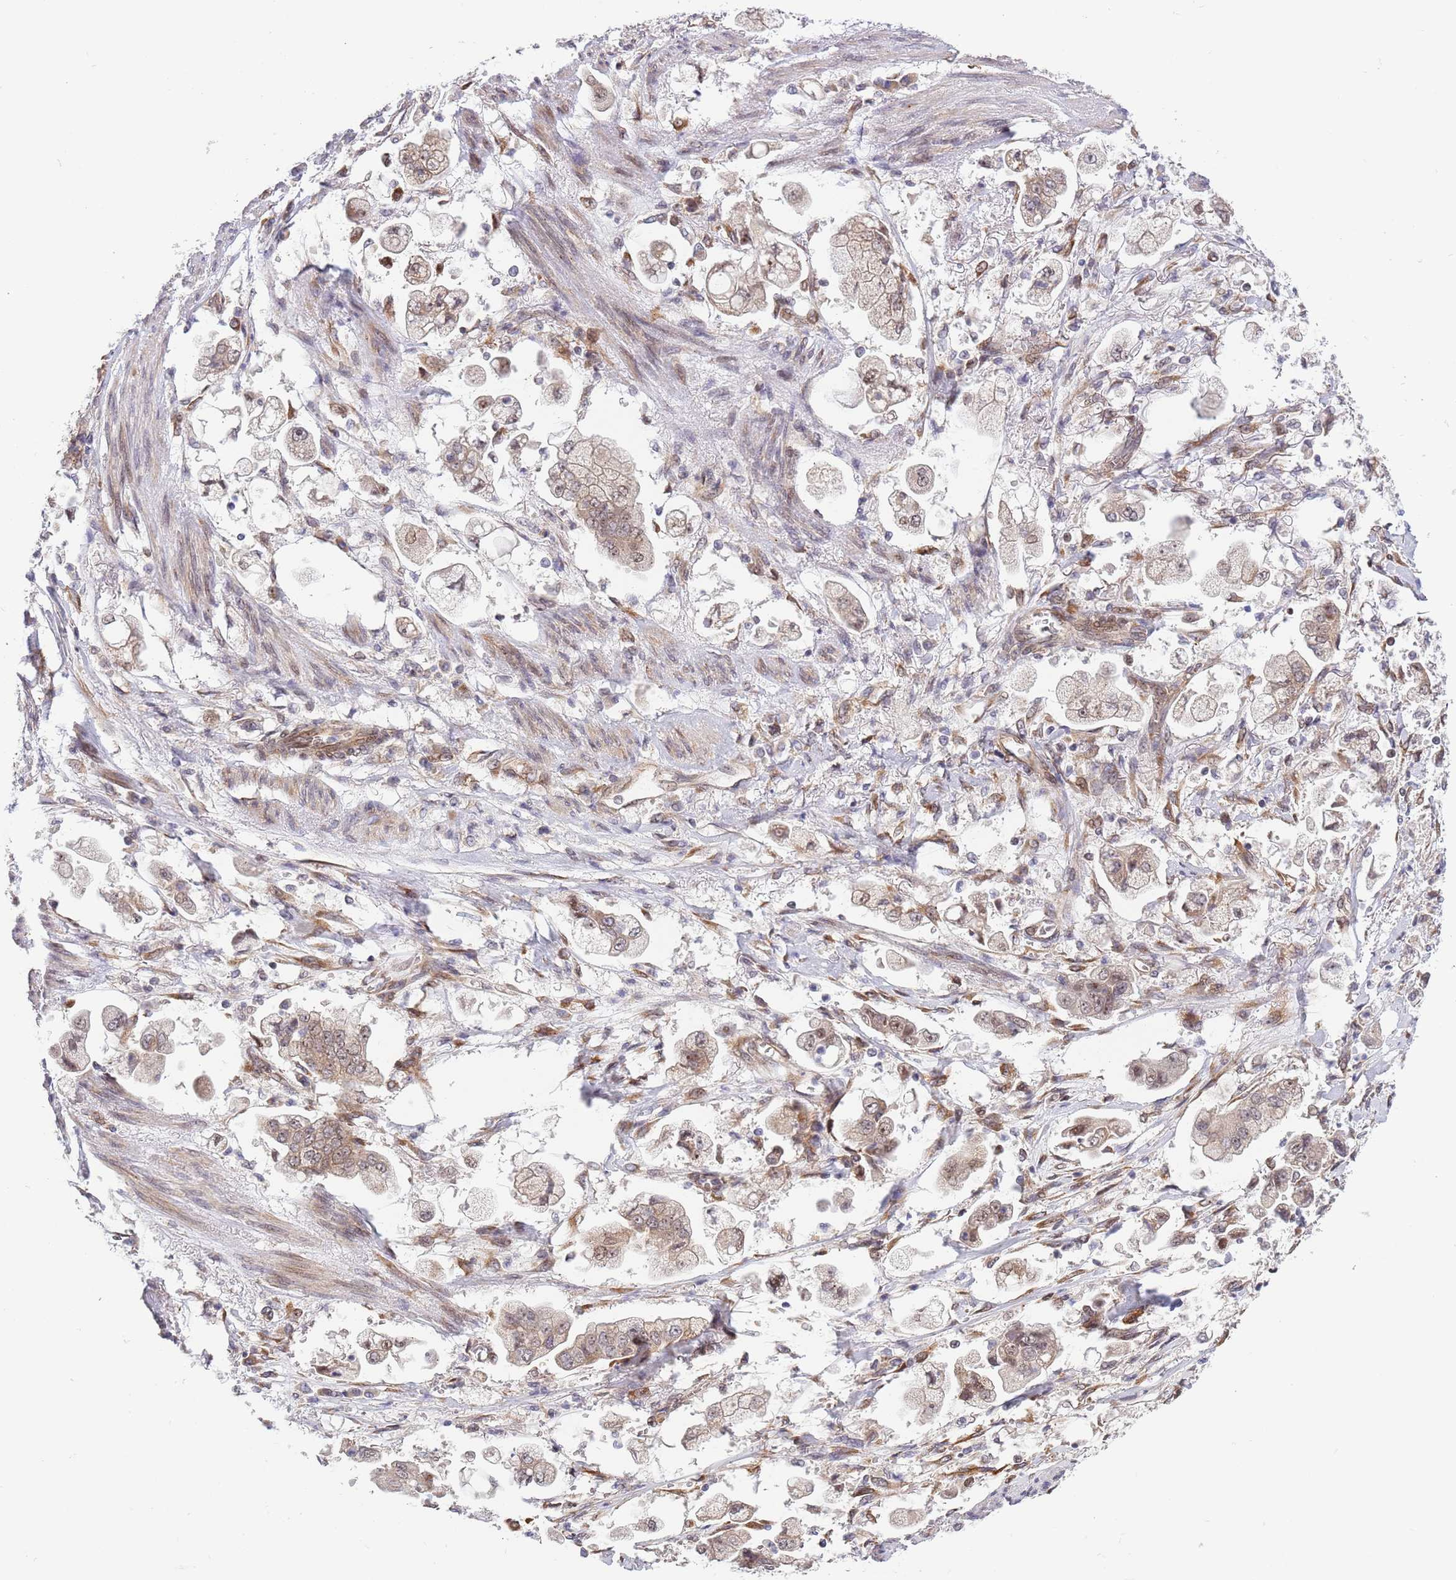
{"staining": {"intensity": "weak", "quantity": "25%-75%", "location": "cytoplasmic/membranous,nuclear"}, "tissue": "stomach cancer", "cell_type": "Tumor cells", "image_type": "cancer", "snomed": [{"axis": "morphology", "description": "Adenocarcinoma, NOS"}, {"axis": "topography", "description": "Stomach"}], "caption": "IHC of adenocarcinoma (stomach) shows low levels of weak cytoplasmic/membranous and nuclear staining in approximately 25%-75% of tumor cells.", "gene": "TBX10", "patient": {"sex": "male", "age": 62}}